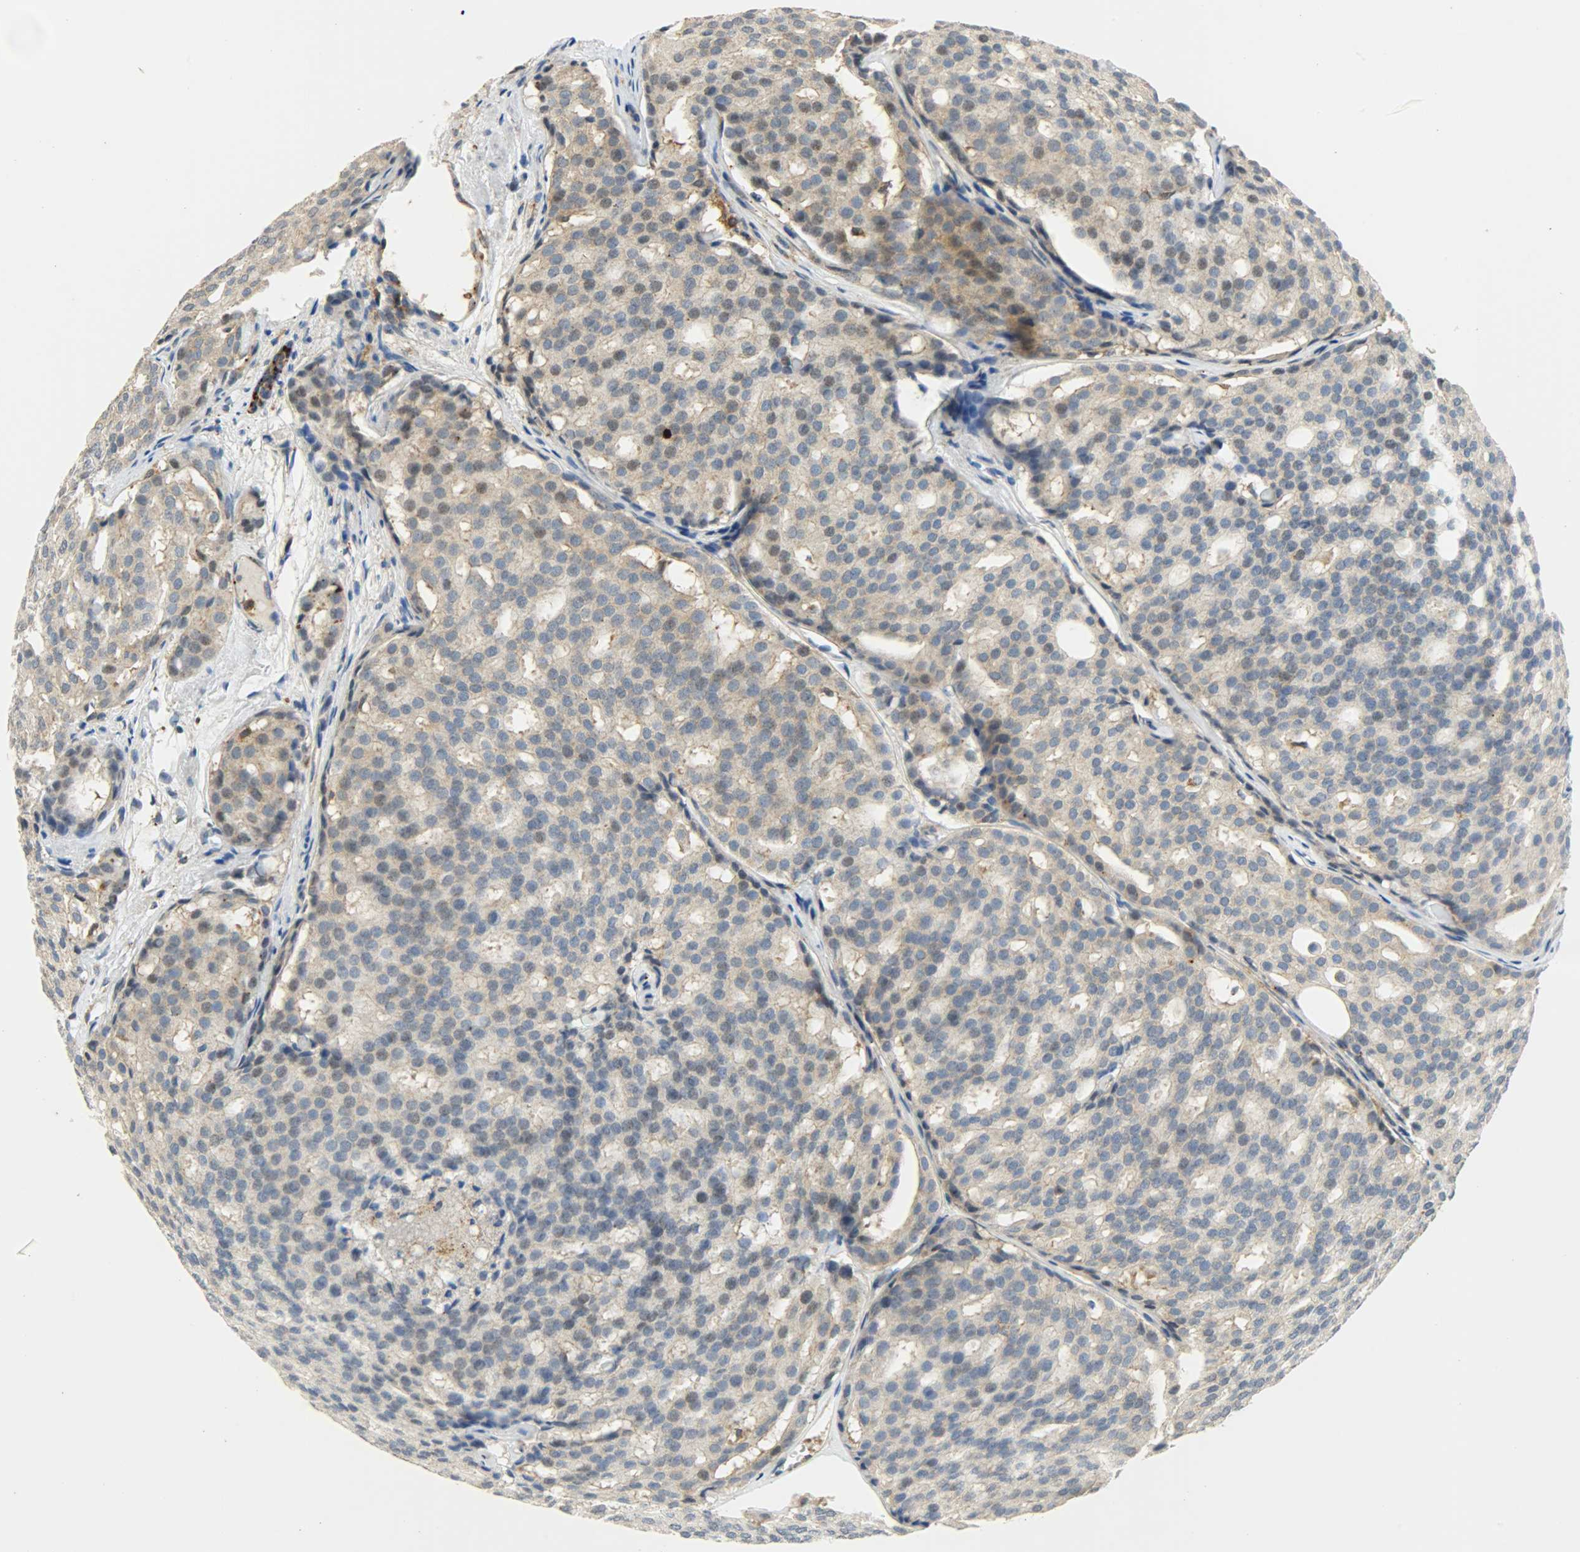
{"staining": {"intensity": "weak", "quantity": "25%-75%", "location": "cytoplasmic/membranous"}, "tissue": "prostate cancer", "cell_type": "Tumor cells", "image_type": "cancer", "snomed": [{"axis": "morphology", "description": "Adenocarcinoma, High grade"}, {"axis": "topography", "description": "Prostate"}], "caption": "Weak cytoplasmic/membranous positivity for a protein is present in approximately 25%-75% of tumor cells of prostate high-grade adenocarcinoma using immunohistochemistry (IHC).", "gene": "GIT2", "patient": {"sex": "male", "age": 64}}